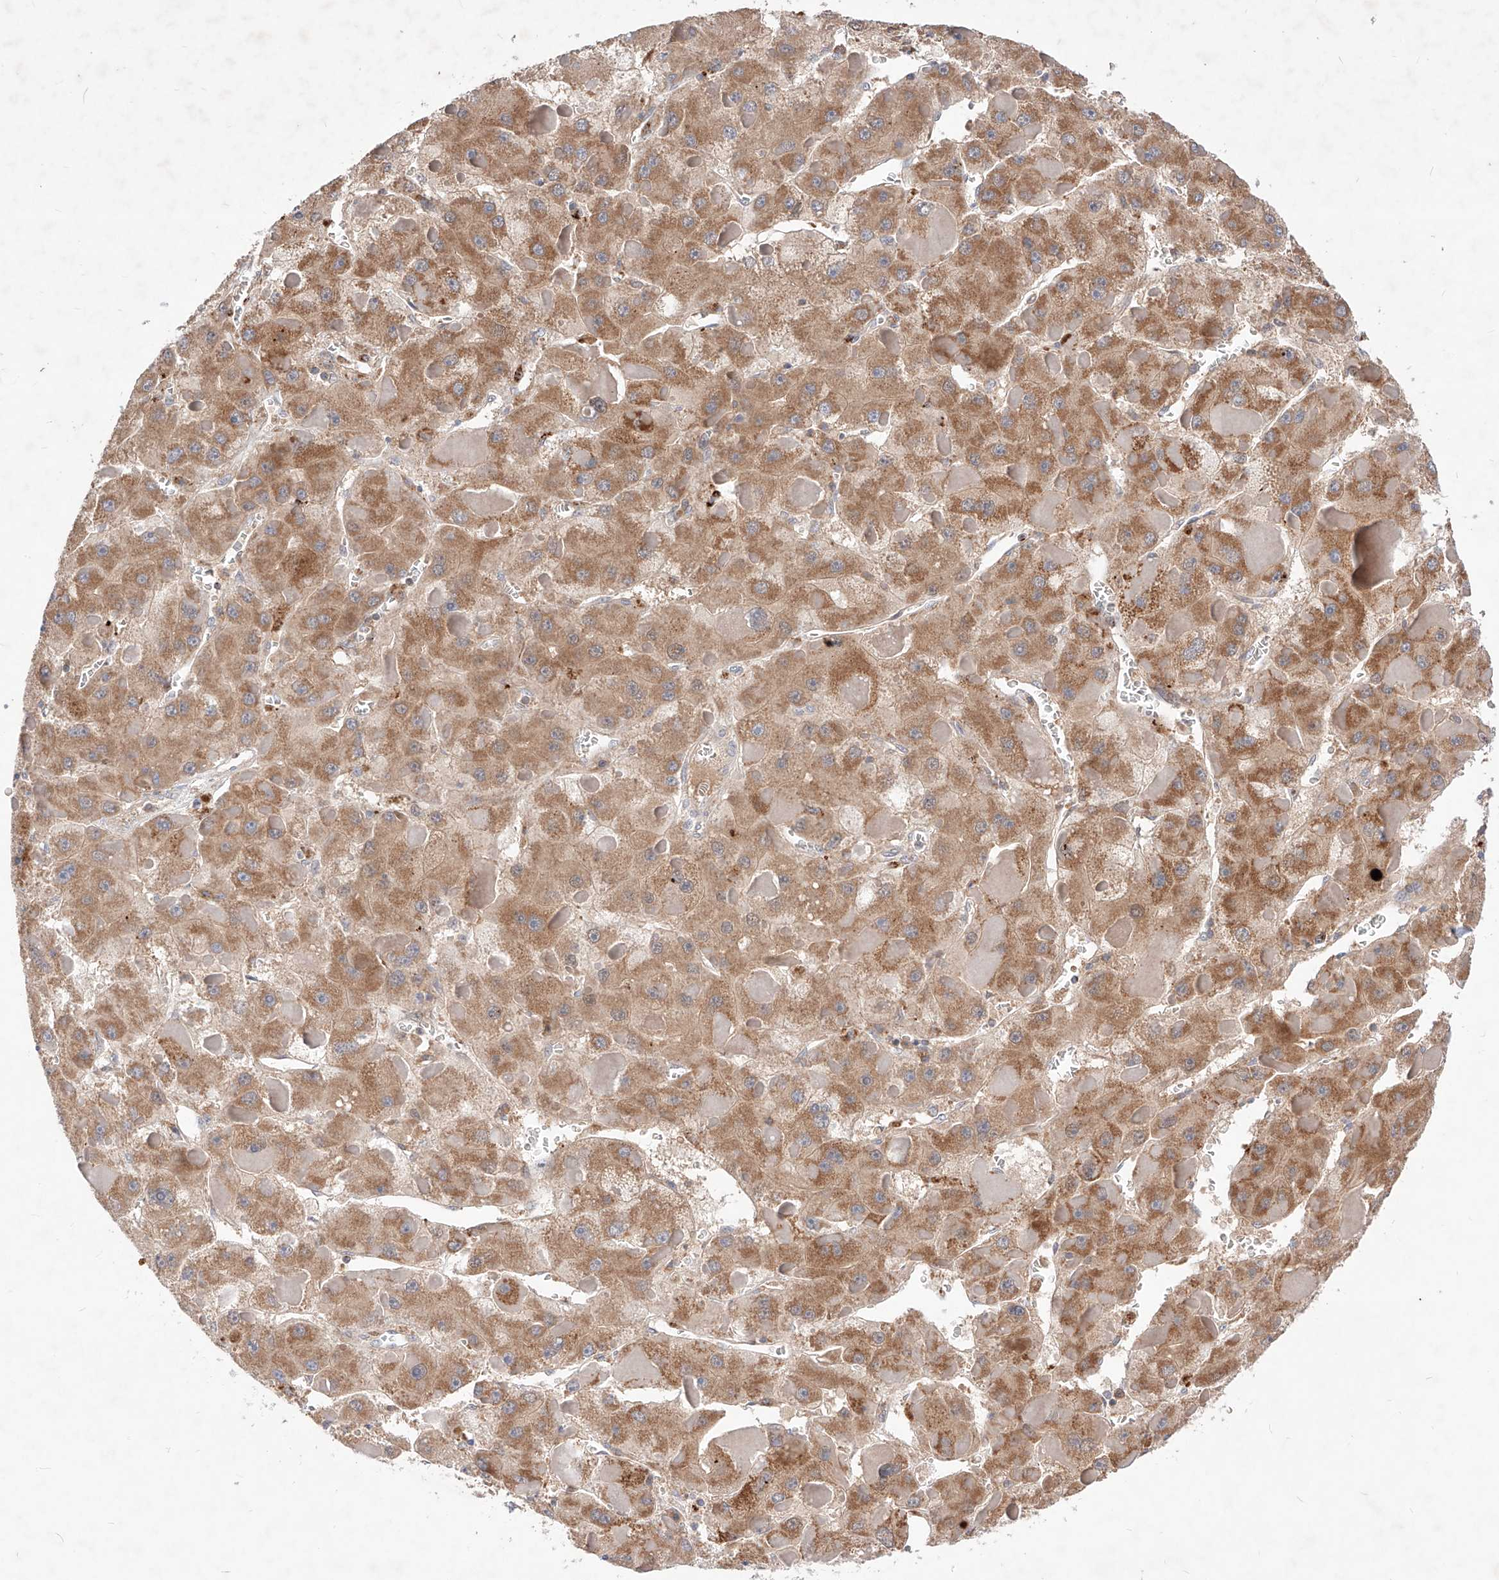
{"staining": {"intensity": "moderate", "quantity": ">75%", "location": "cytoplasmic/membranous"}, "tissue": "liver cancer", "cell_type": "Tumor cells", "image_type": "cancer", "snomed": [{"axis": "morphology", "description": "Carcinoma, Hepatocellular, NOS"}, {"axis": "topography", "description": "Liver"}], "caption": "Protein analysis of hepatocellular carcinoma (liver) tissue demonstrates moderate cytoplasmic/membranous positivity in about >75% of tumor cells. Nuclei are stained in blue.", "gene": "TSNAX", "patient": {"sex": "female", "age": 73}}